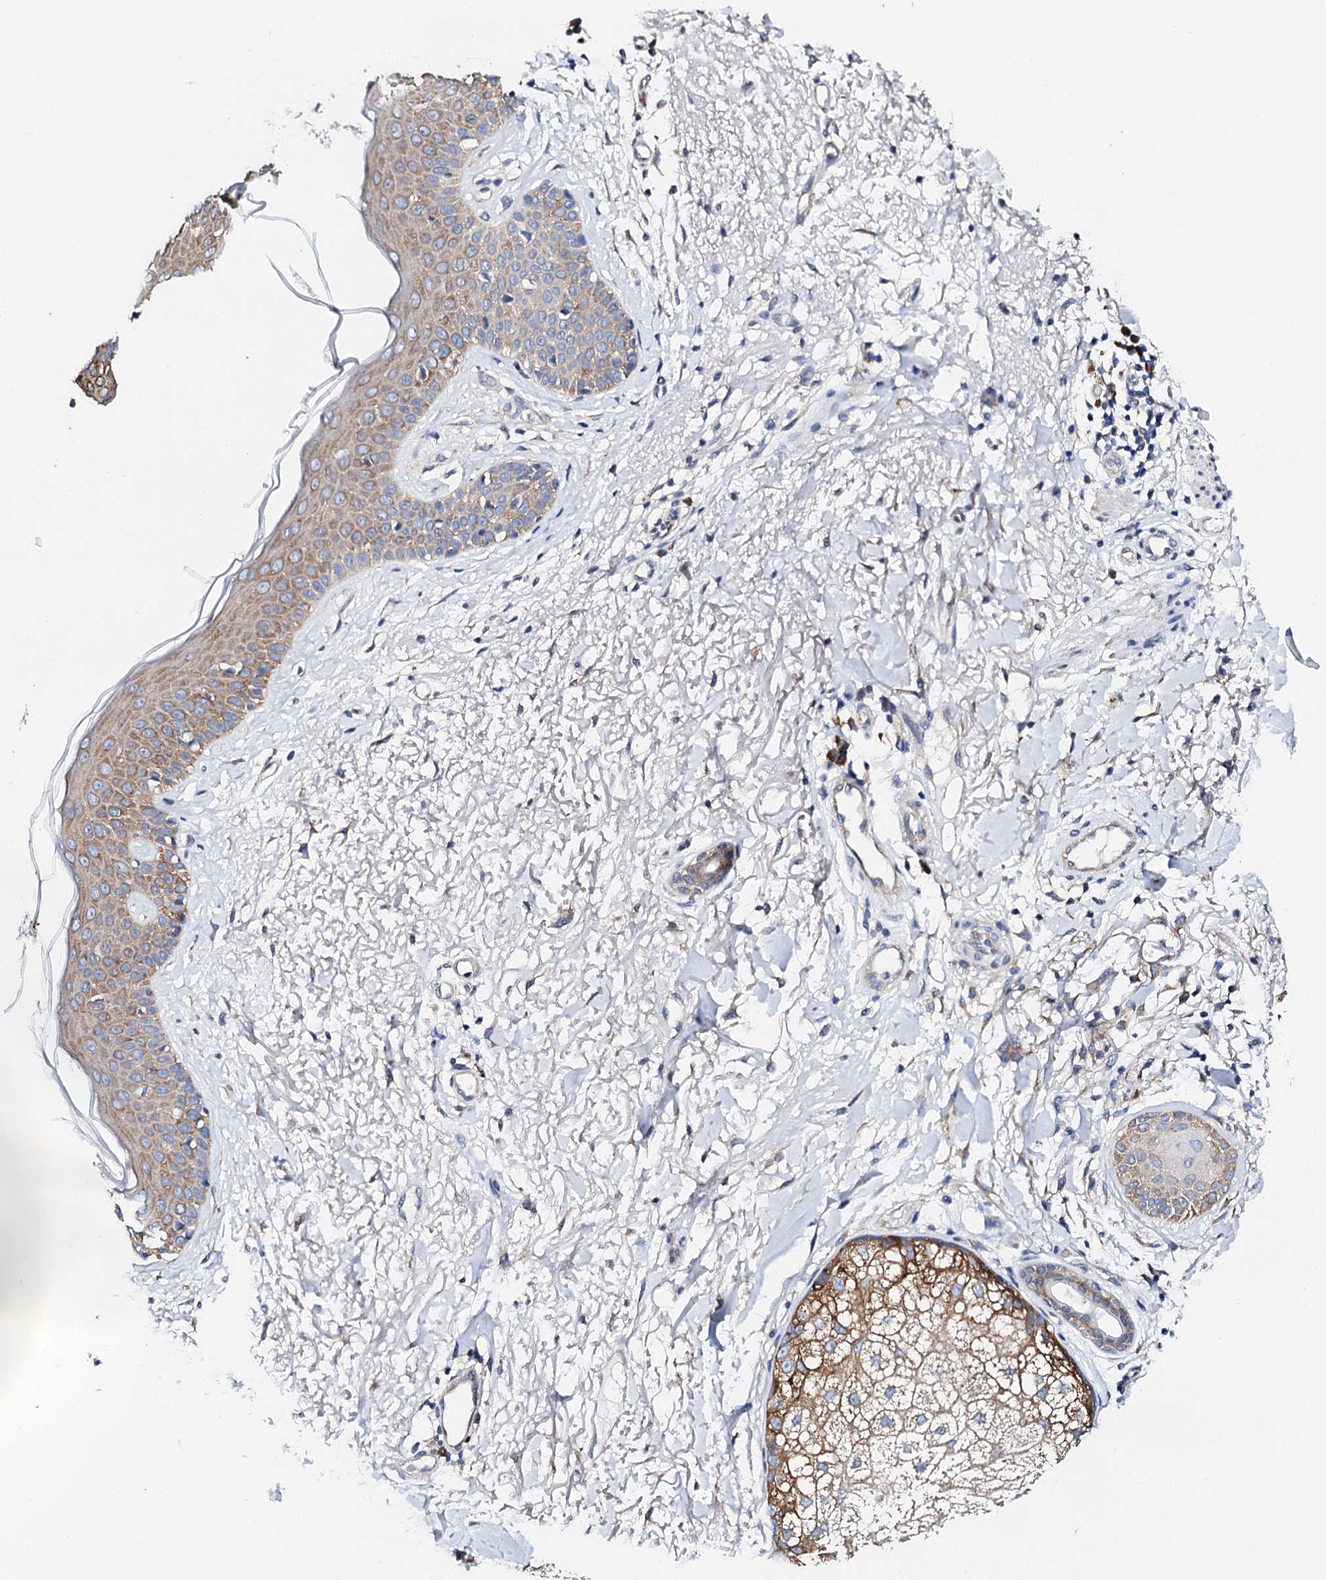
{"staining": {"intensity": "moderate", "quantity": ">75%", "location": "cytoplasmic/membranous"}, "tissue": "skin cancer", "cell_type": "Tumor cells", "image_type": "cancer", "snomed": [{"axis": "morphology", "description": "Basal cell carcinoma"}, {"axis": "topography", "description": "Skin"}], "caption": "Moderate cytoplasmic/membranous positivity is appreciated in about >75% of tumor cells in skin cancer (basal cell carcinoma).", "gene": "NUP58", "patient": {"sex": "male", "age": 85}}